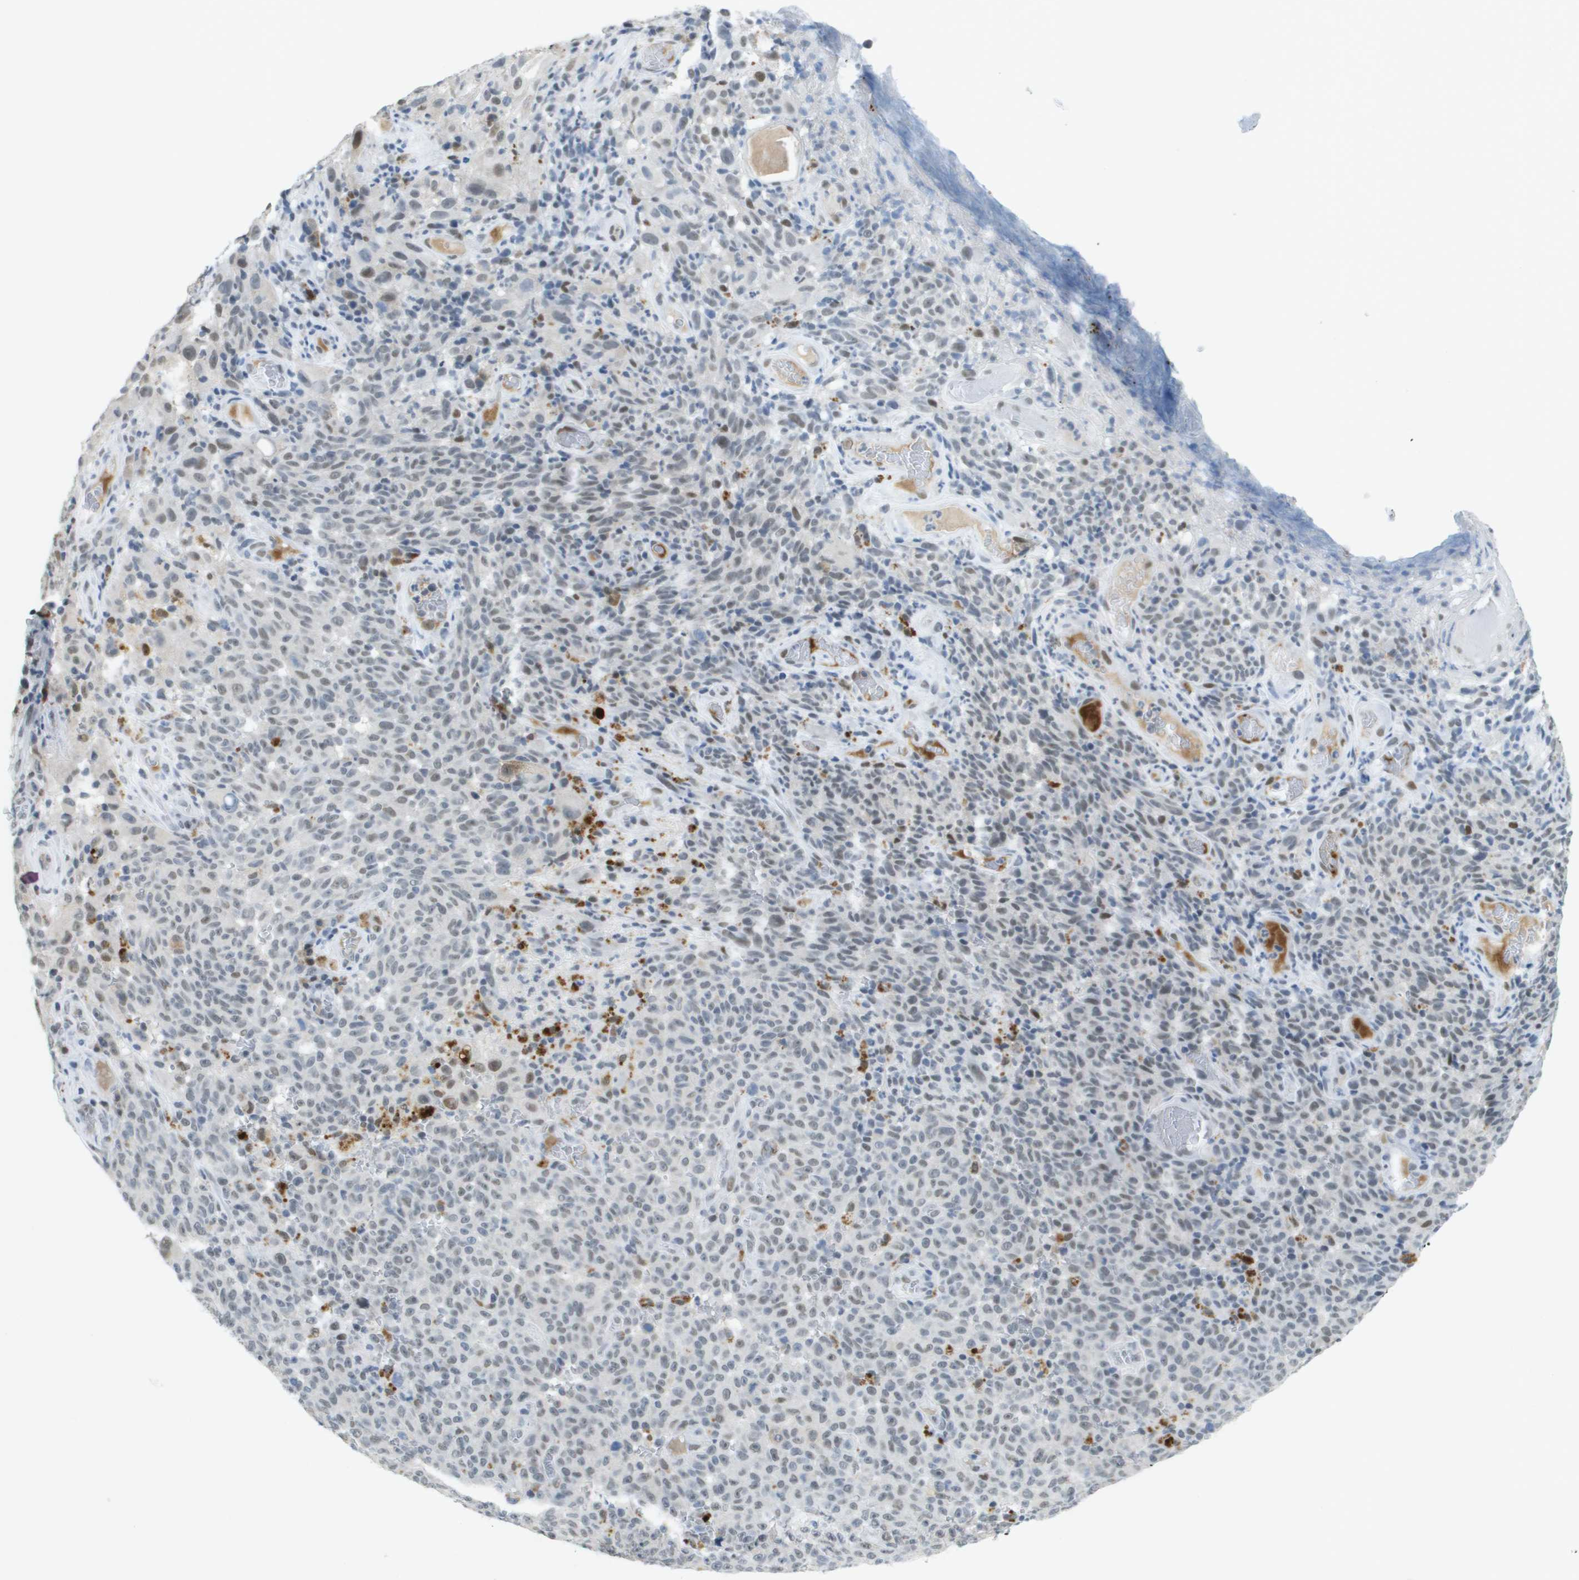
{"staining": {"intensity": "weak", "quantity": "25%-75%", "location": "nuclear"}, "tissue": "melanoma", "cell_type": "Tumor cells", "image_type": "cancer", "snomed": [{"axis": "morphology", "description": "Malignant melanoma, NOS"}, {"axis": "topography", "description": "Skin"}], "caption": "Brown immunohistochemical staining in human malignant melanoma exhibits weak nuclear positivity in about 25%-75% of tumor cells.", "gene": "TP53RK", "patient": {"sex": "female", "age": 82}}